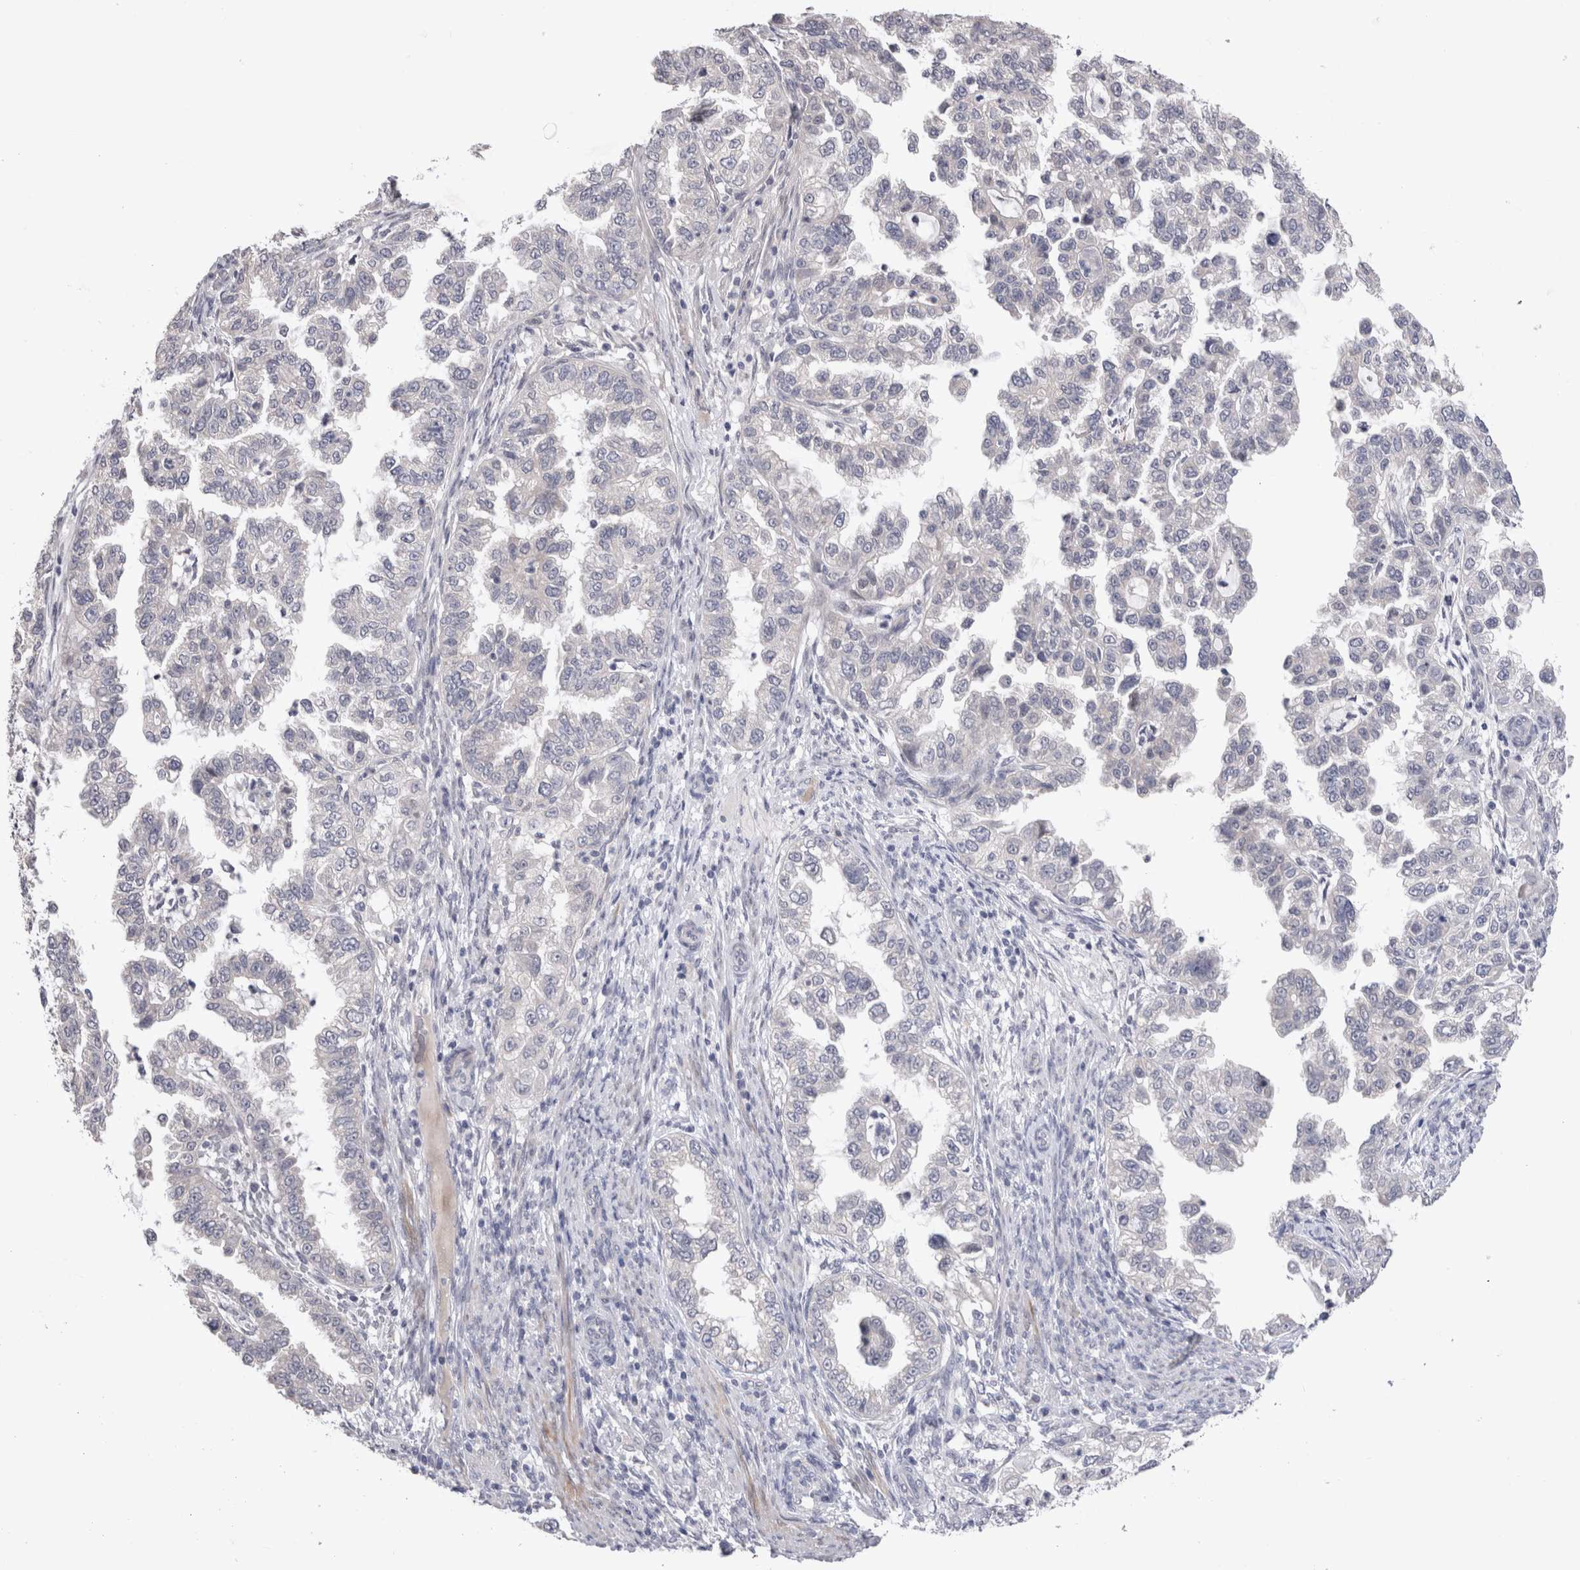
{"staining": {"intensity": "negative", "quantity": "none", "location": "none"}, "tissue": "endometrial cancer", "cell_type": "Tumor cells", "image_type": "cancer", "snomed": [{"axis": "morphology", "description": "Adenocarcinoma, NOS"}, {"axis": "topography", "description": "Endometrium"}], "caption": "This photomicrograph is of adenocarcinoma (endometrial) stained with immunohistochemistry to label a protein in brown with the nuclei are counter-stained blue. There is no staining in tumor cells.", "gene": "CRYBG1", "patient": {"sex": "female", "age": 85}}